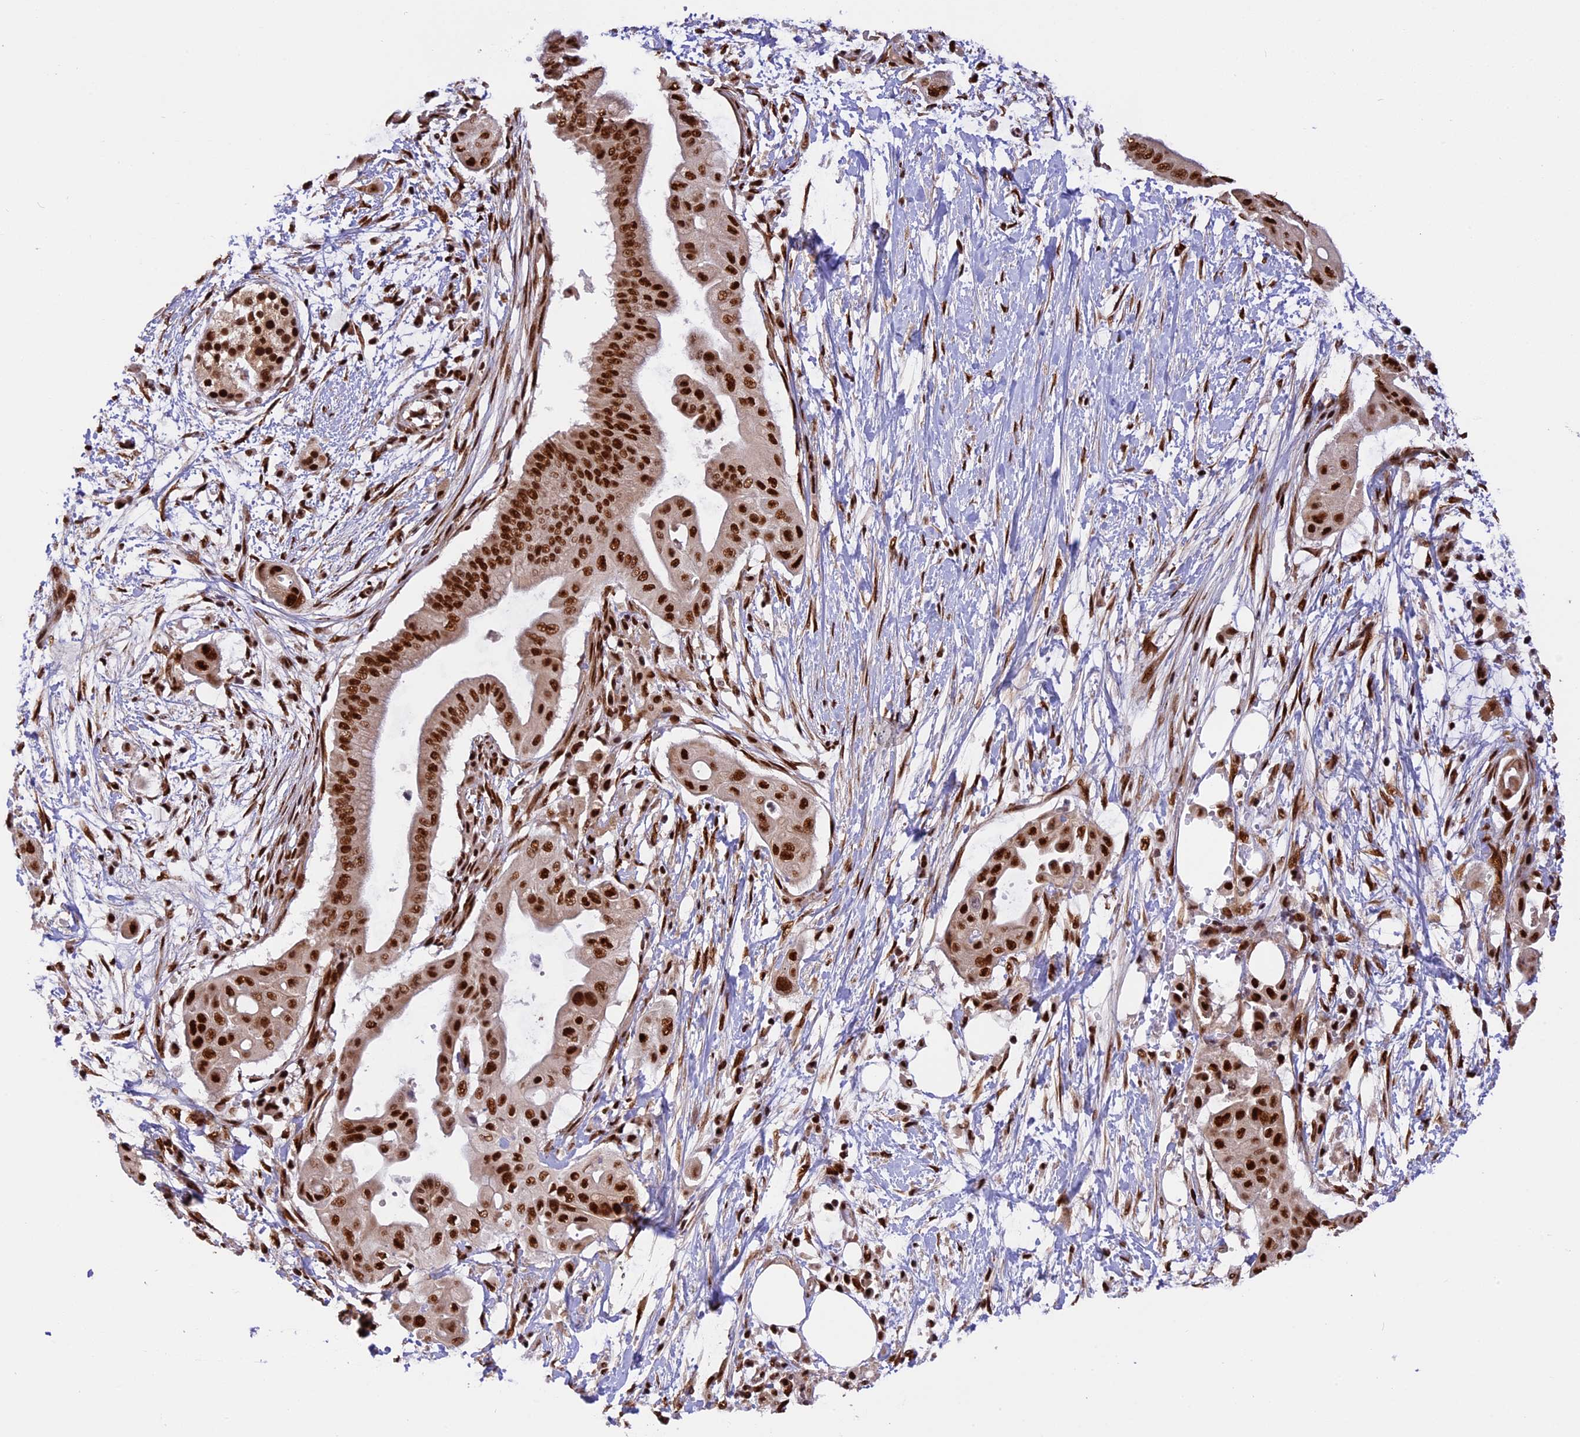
{"staining": {"intensity": "strong", "quantity": ">75%", "location": "nuclear"}, "tissue": "pancreatic cancer", "cell_type": "Tumor cells", "image_type": "cancer", "snomed": [{"axis": "morphology", "description": "Adenocarcinoma, NOS"}, {"axis": "topography", "description": "Pancreas"}], "caption": "Protein staining of adenocarcinoma (pancreatic) tissue demonstrates strong nuclear expression in about >75% of tumor cells.", "gene": "RAMAC", "patient": {"sex": "male", "age": 68}}